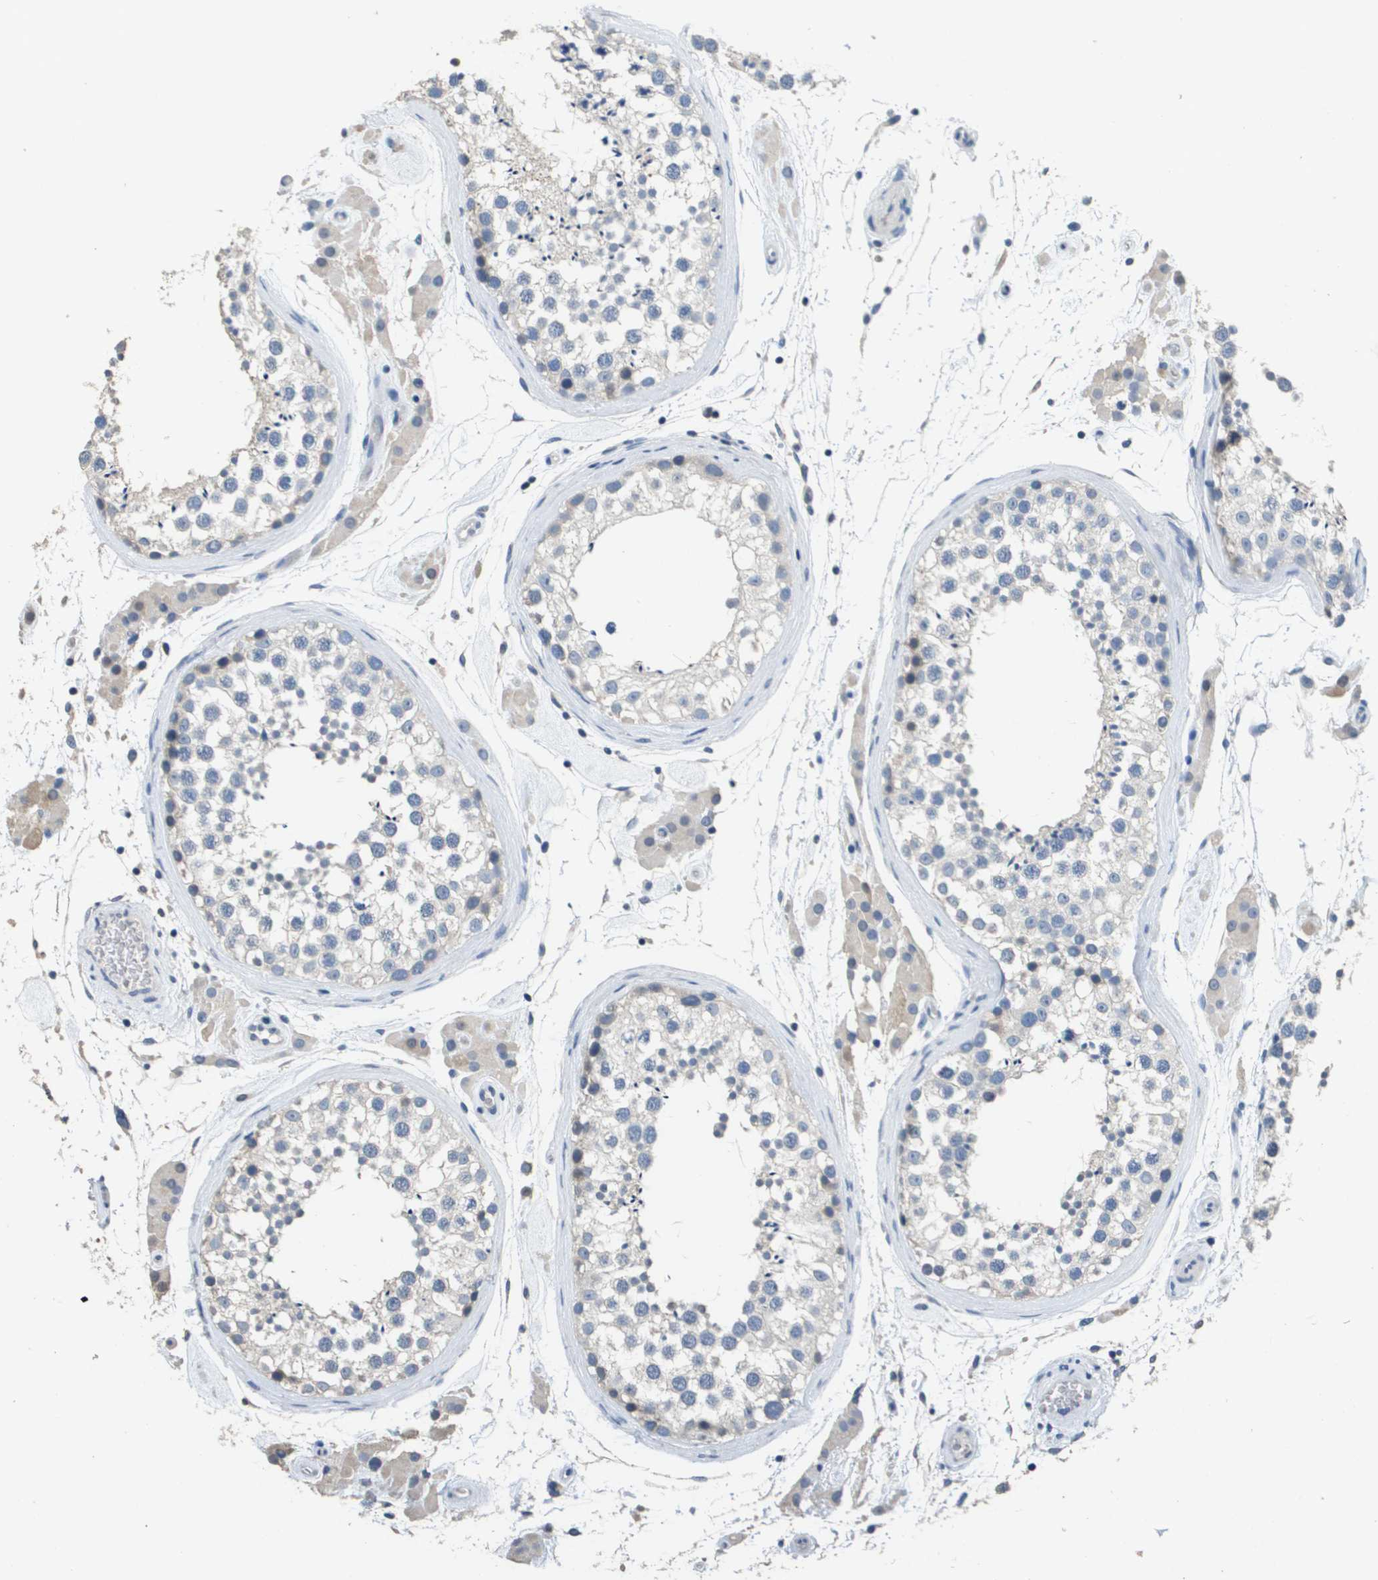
{"staining": {"intensity": "negative", "quantity": "none", "location": "none"}, "tissue": "testis", "cell_type": "Cells in seminiferous ducts", "image_type": "normal", "snomed": [{"axis": "morphology", "description": "Normal tissue, NOS"}, {"axis": "topography", "description": "Testis"}], "caption": "High power microscopy micrograph of an immunohistochemistry histopathology image of normal testis, revealing no significant staining in cells in seminiferous ducts.", "gene": "MT3", "patient": {"sex": "male", "age": 46}}